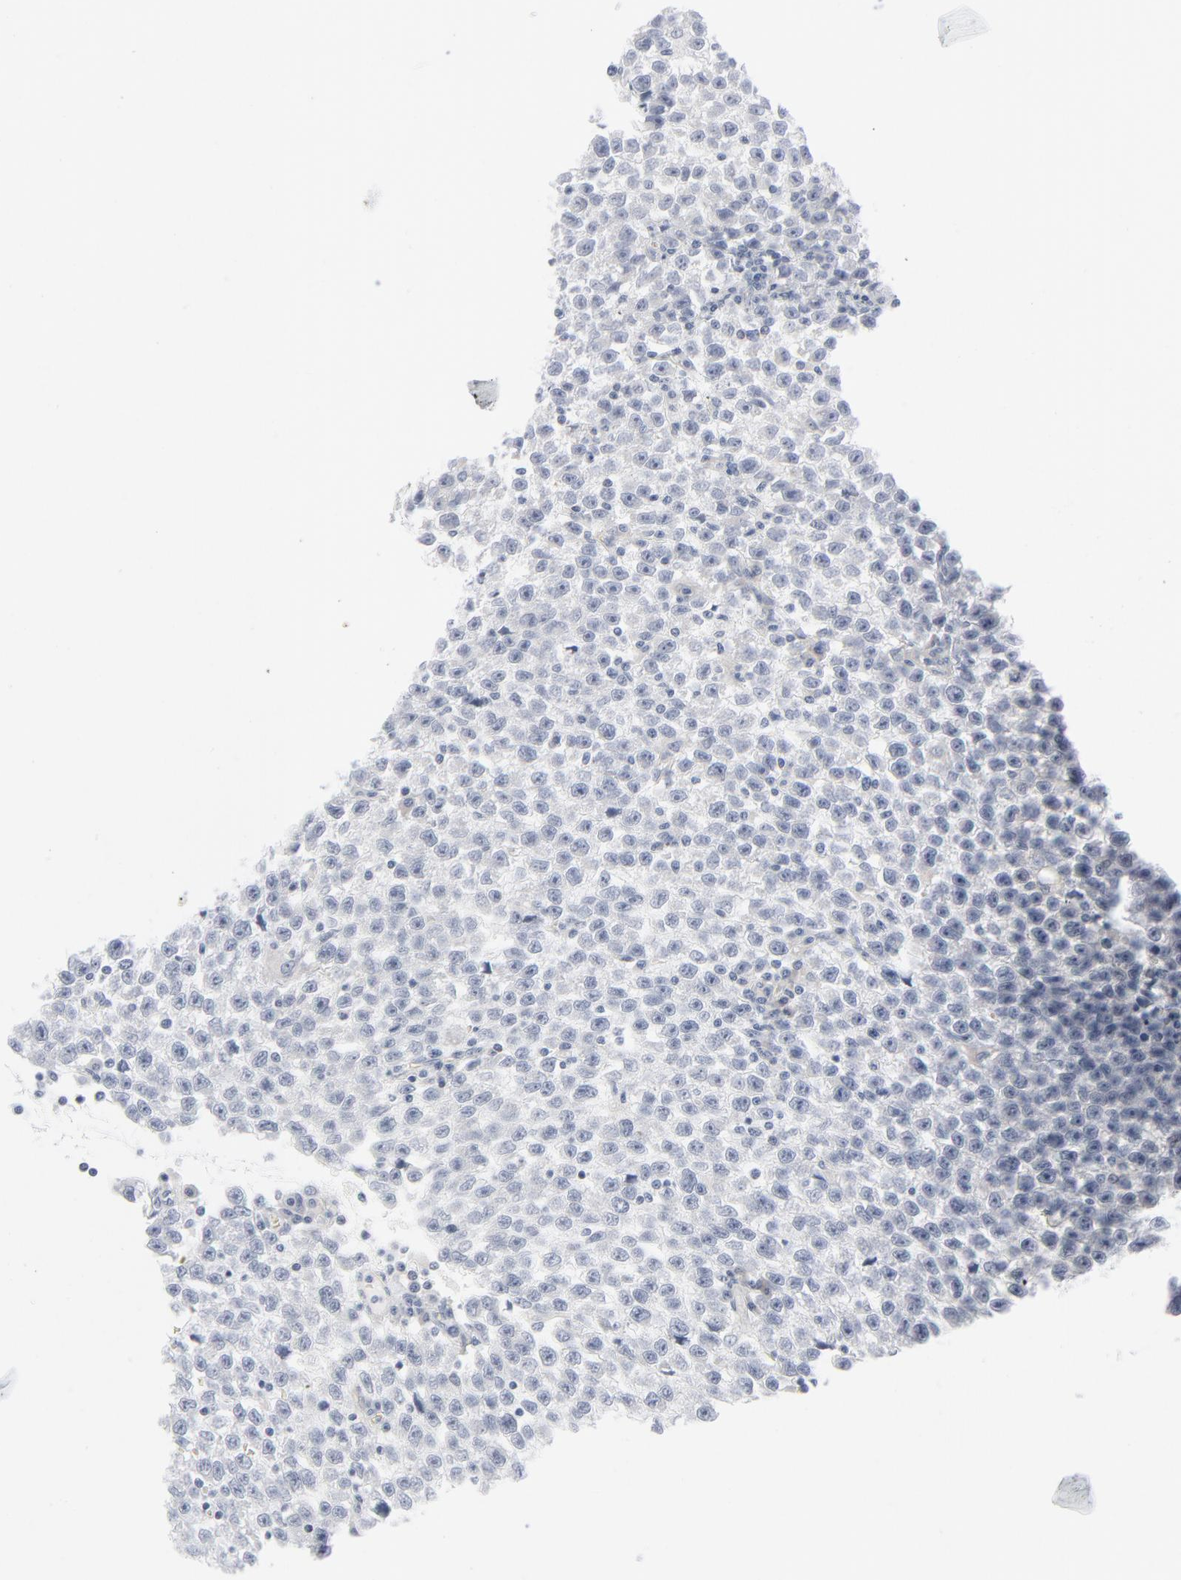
{"staining": {"intensity": "negative", "quantity": "none", "location": "none"}, "tissue": "testis cancer", "cell_type": "Tumor cells", "image_type": "cancer", "snomed": [{"axis": "morphology", "description": "Seminoma, NOS"}, {"axis": "topography", "description": "Testis"}], "caption": "Testis cancer (seminoma) was stained to show a protein in brown. There is no significant expression in tumor cells. Nuclei are stained in blue.", "gene": "KDSR", "patient": {"sex": "male", "age": 35}}